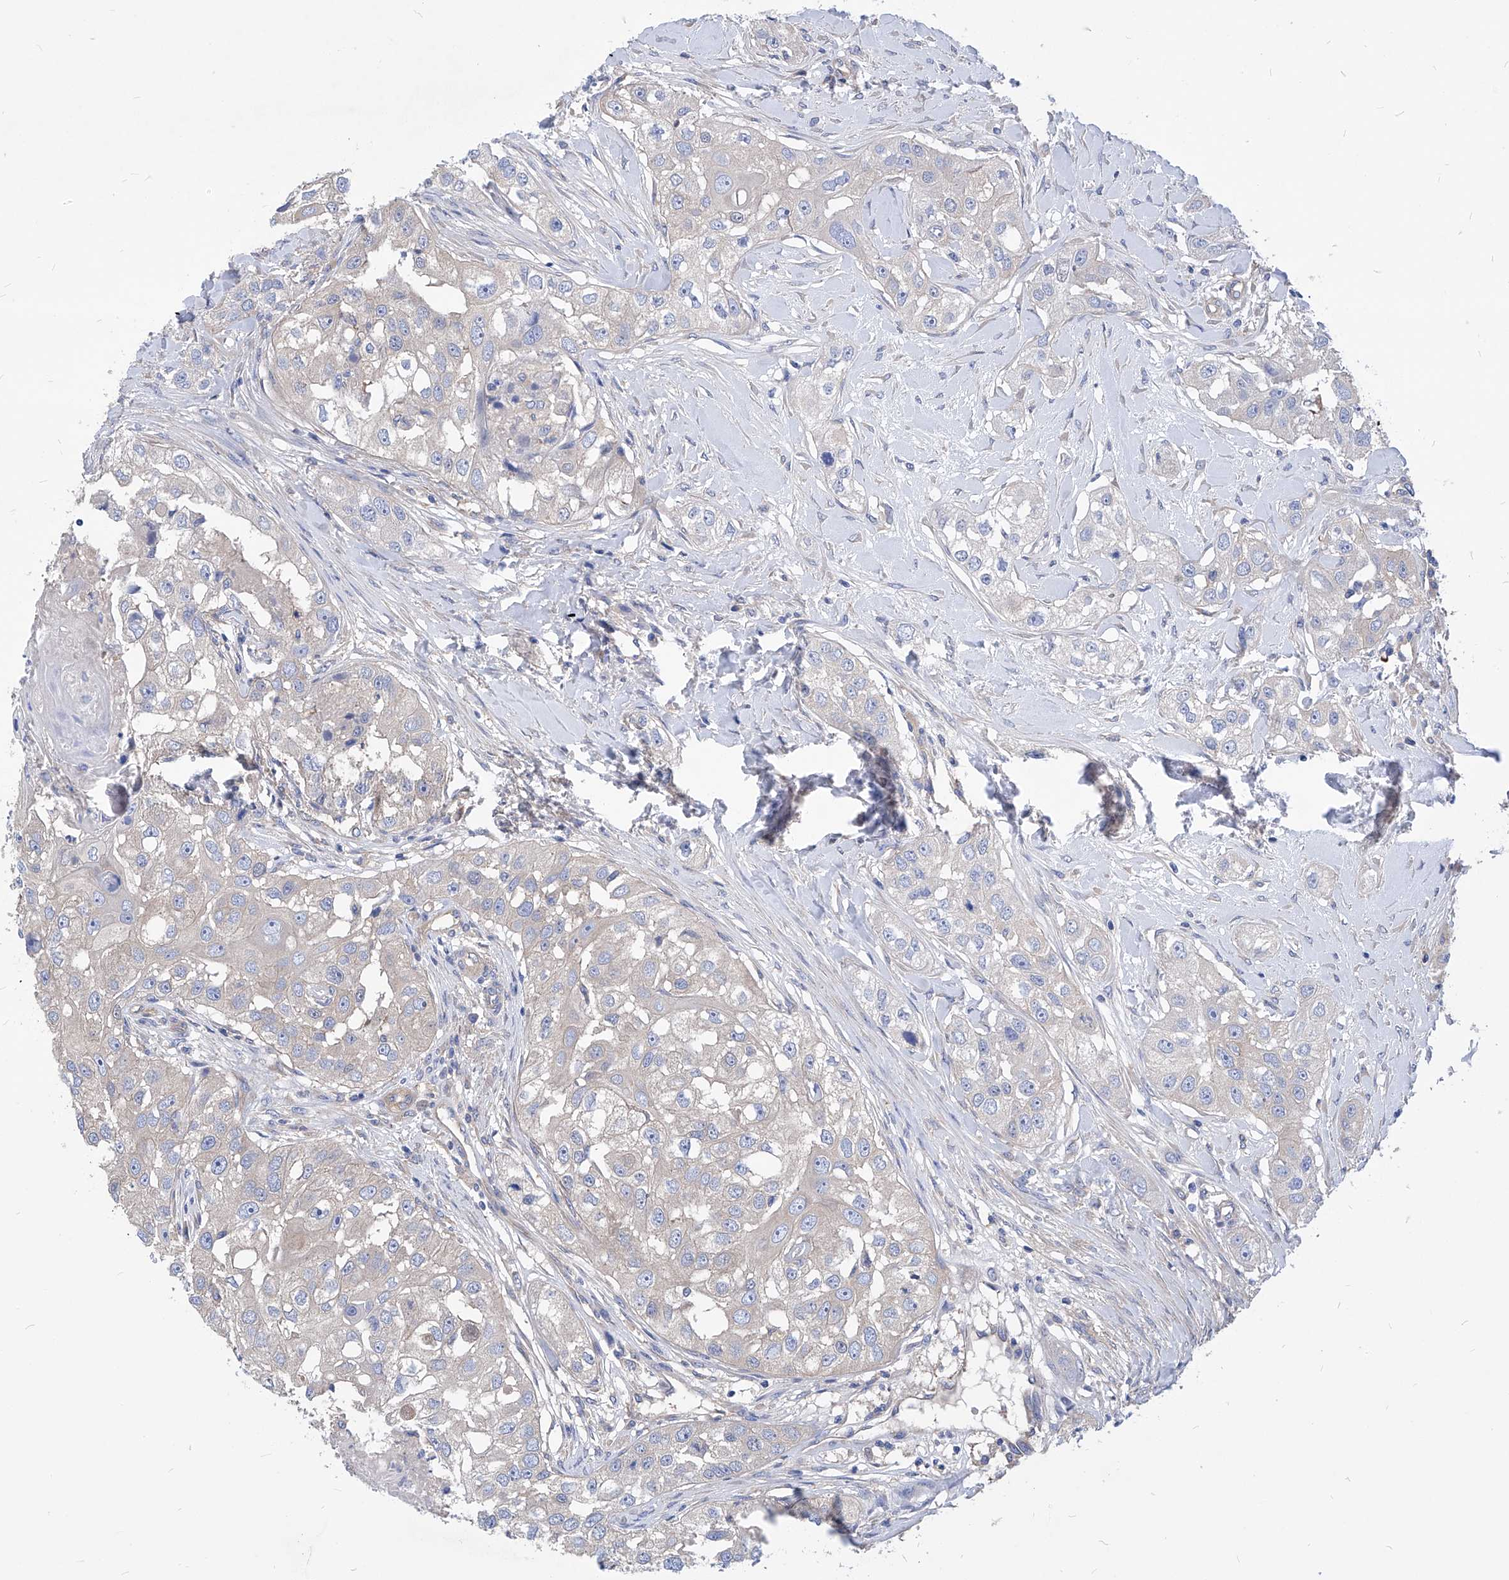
{"staining": {"intensity": "negative", "quantity": "none", "location": "none"}, "tissue": "head and neck cancer", "cell_type": "Tumor cells", "image_type": "cancer", "snomed": [{"axis": "morphology", "description": "Normal tissue, NOS"}, {"axis": "morphology", "description": "Squamous cell carcinoma, NOS"}, {"axis": "topography", "description": "Skeletal muscle"}, {"axis": "topography", "description": "Head-Neck"}], "caption": "Tumor cells are negative for brown protein staining in squamous cell carcinoma (head and neck).", "gene": "XPNPEP1", "patient": {"sex": "male", "age": 51}}